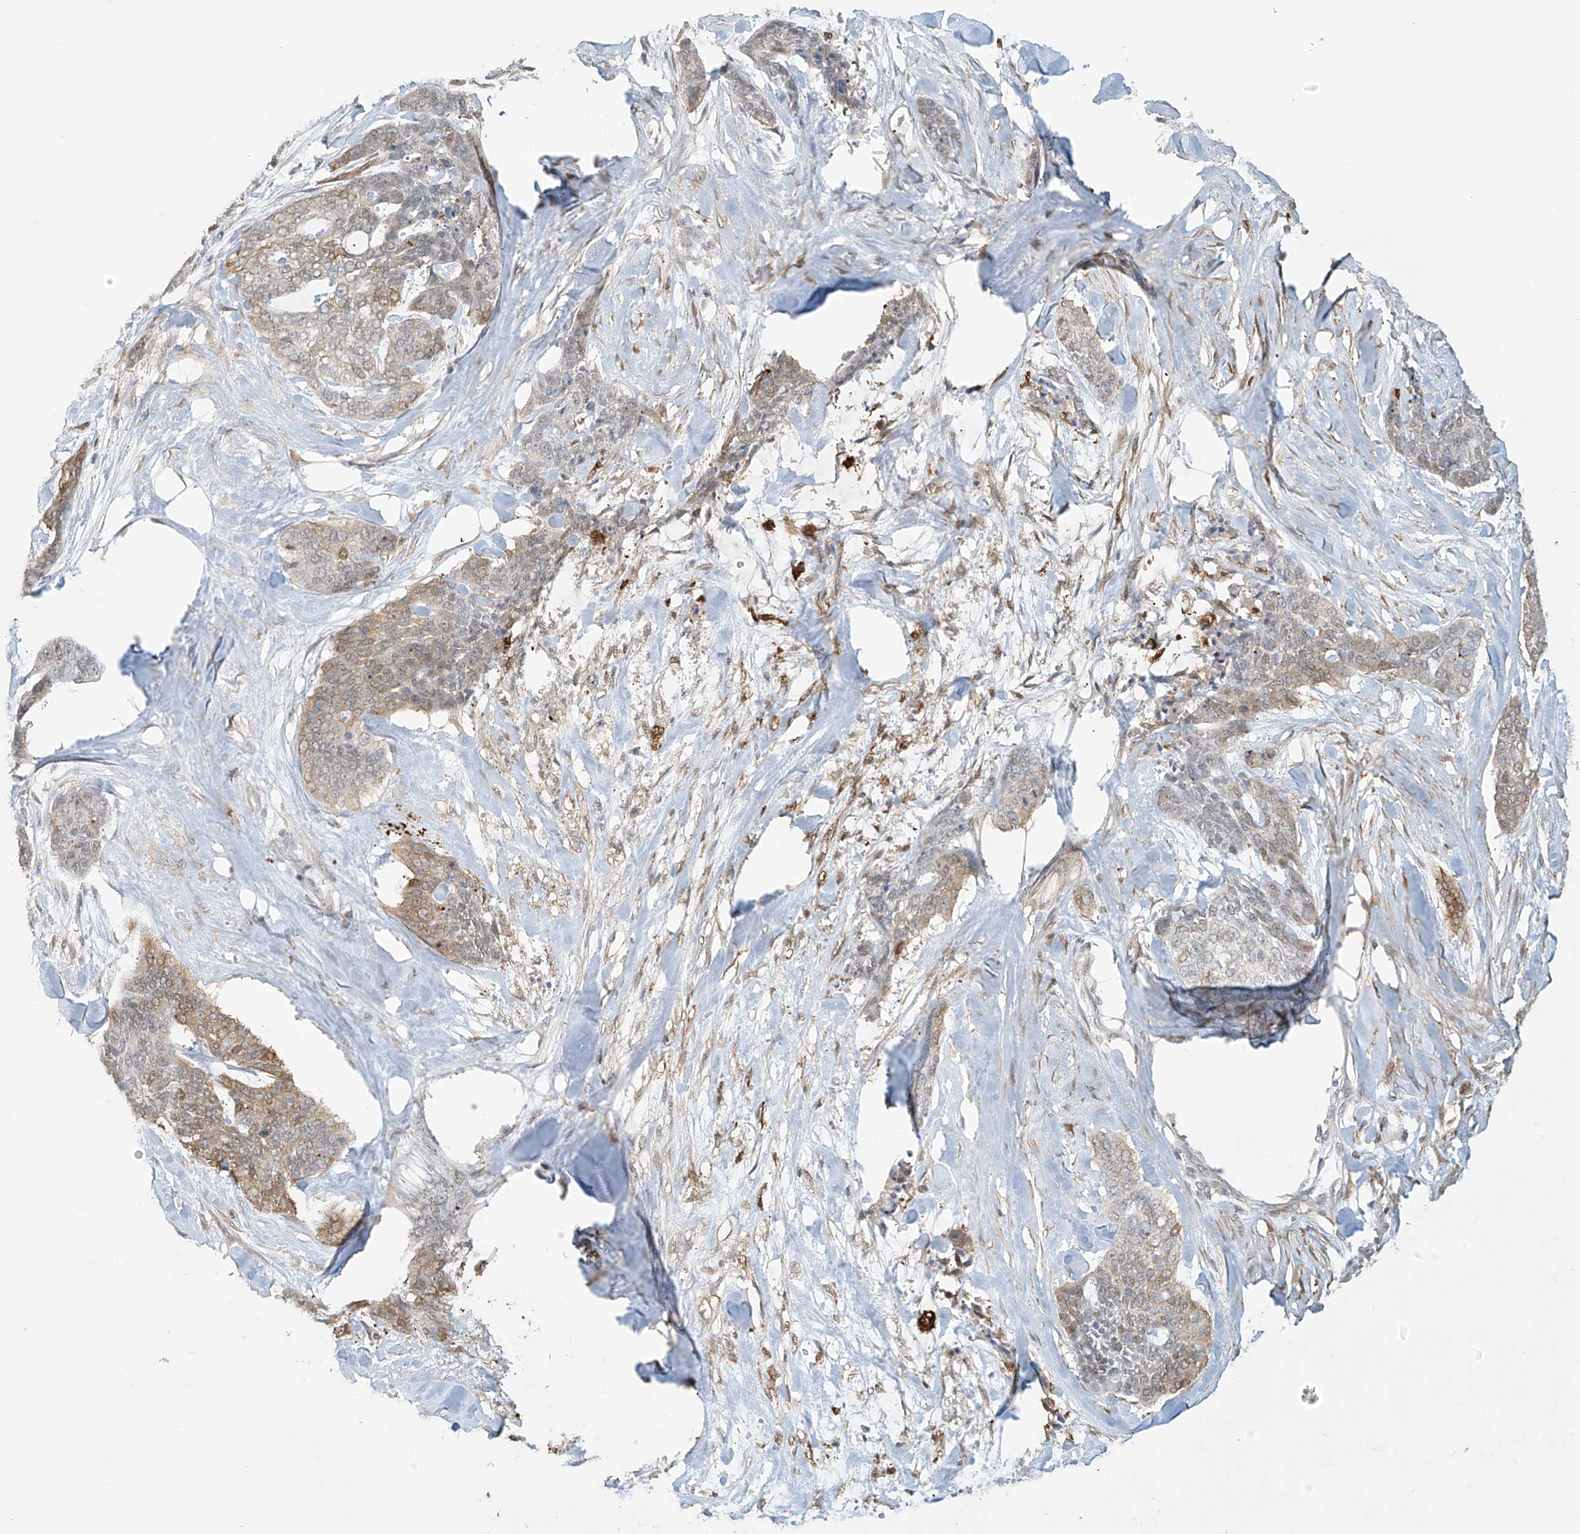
{"staining": {"intensity": "weak", "quantity": "25%-75%", "location": "cytoplasmic/membranous"}, "tissue": "skin cancer", "cell_type": "Tumor cells", "image_type": "cancer", "snomed": [{"axis": "morphology", "description": "Basal cell carcinoma"}, {"axis": "topography", "description": "Skin"}], "caption": "This is an image of IHC staining of skin cancer, which shows weak positivity in the cytoplasmic/membranous of tumor cells.", "gene": "TAGAP", "patient": {"sex": "female", "age": 64}}